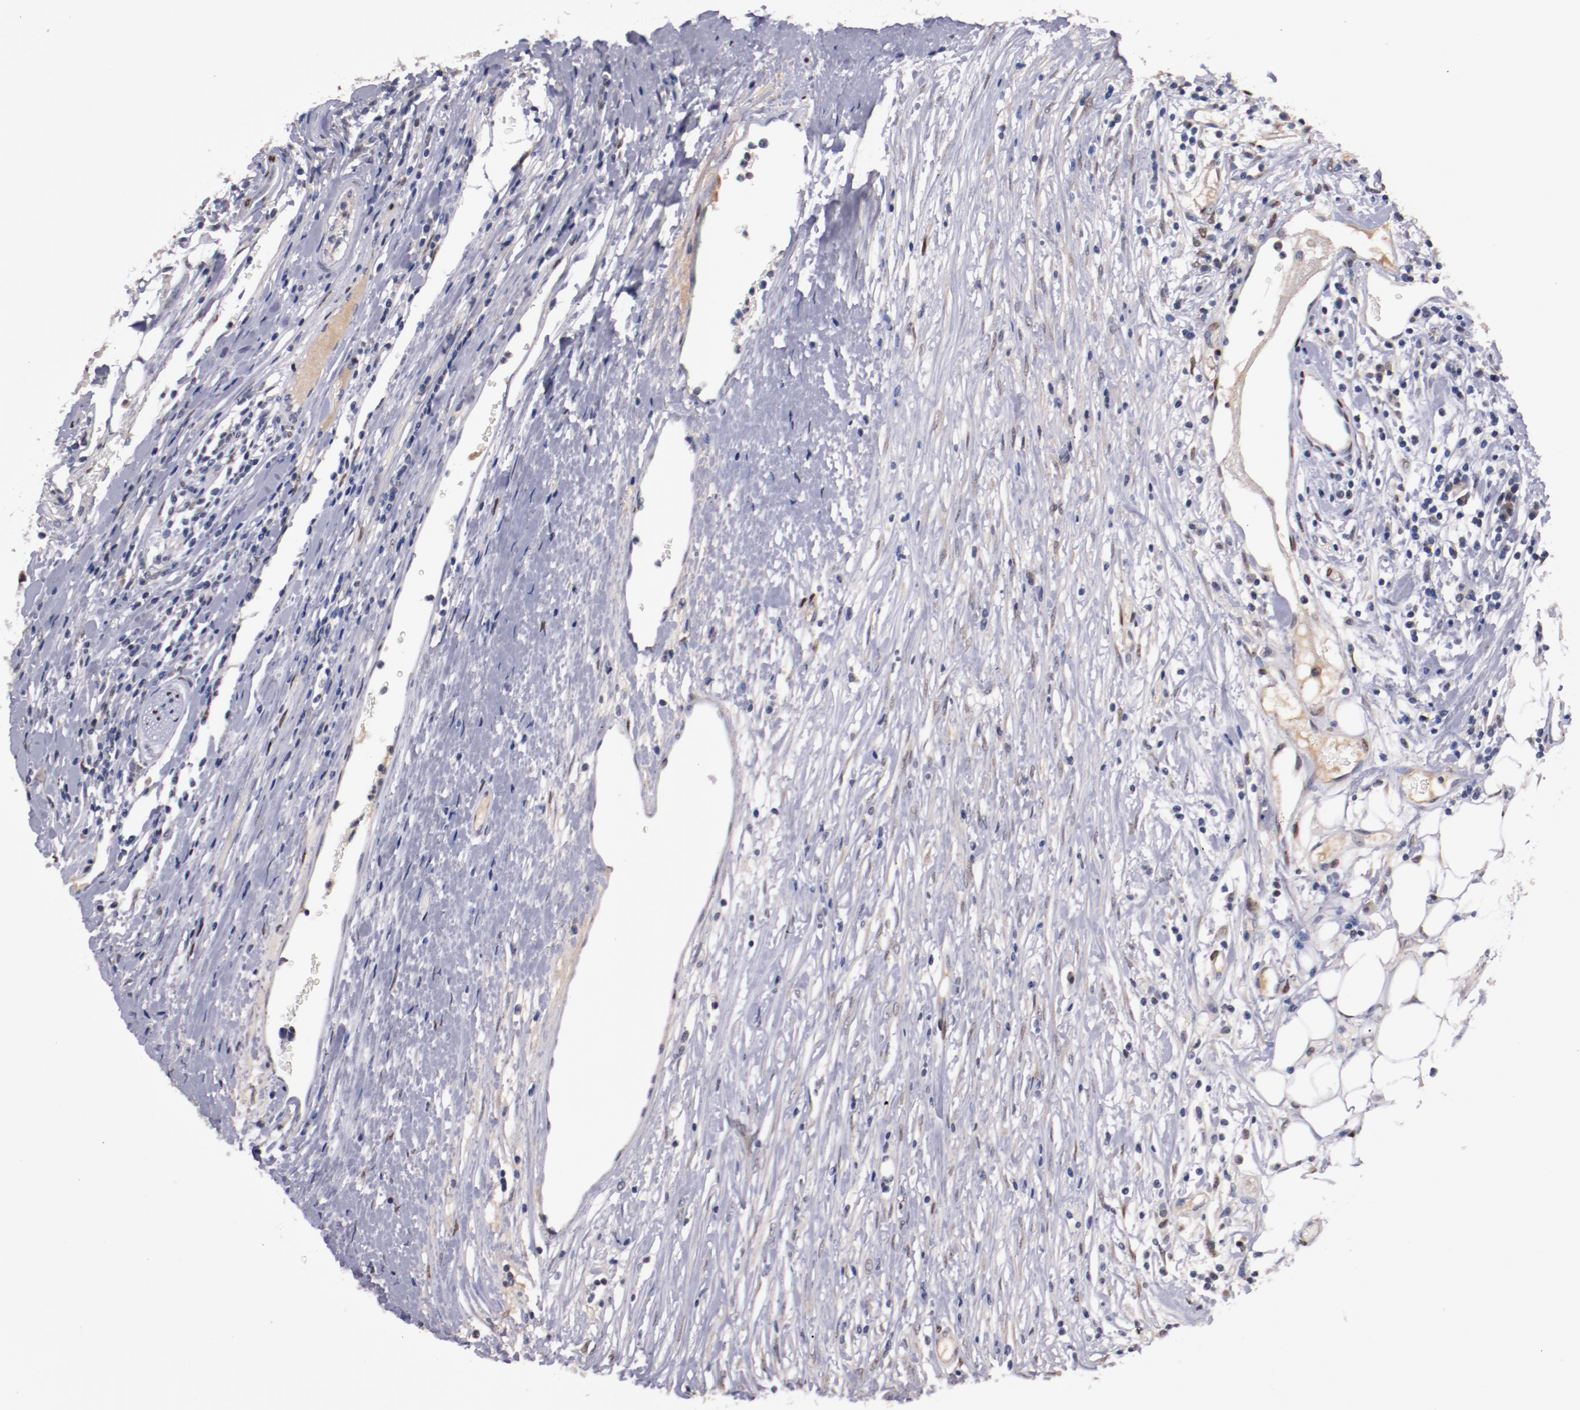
{"staining": {"intensity": "negative", "quantity": "none", "location": "none"}, "tissue": "colorectal cancer", "cell_type": "Tumor cells", "image_type": "cancer", "snomed": [{"axis": "morphology", "description": "Adenocarcinoma, NOS"}, {"axis": "topography", "description": "Colon"}], "caption": "Image shows no significant protein positivity in tumor cells of colorectal cancer.", "gene": "FAM81A", "patient": {"sex": "female", "age": 53}}